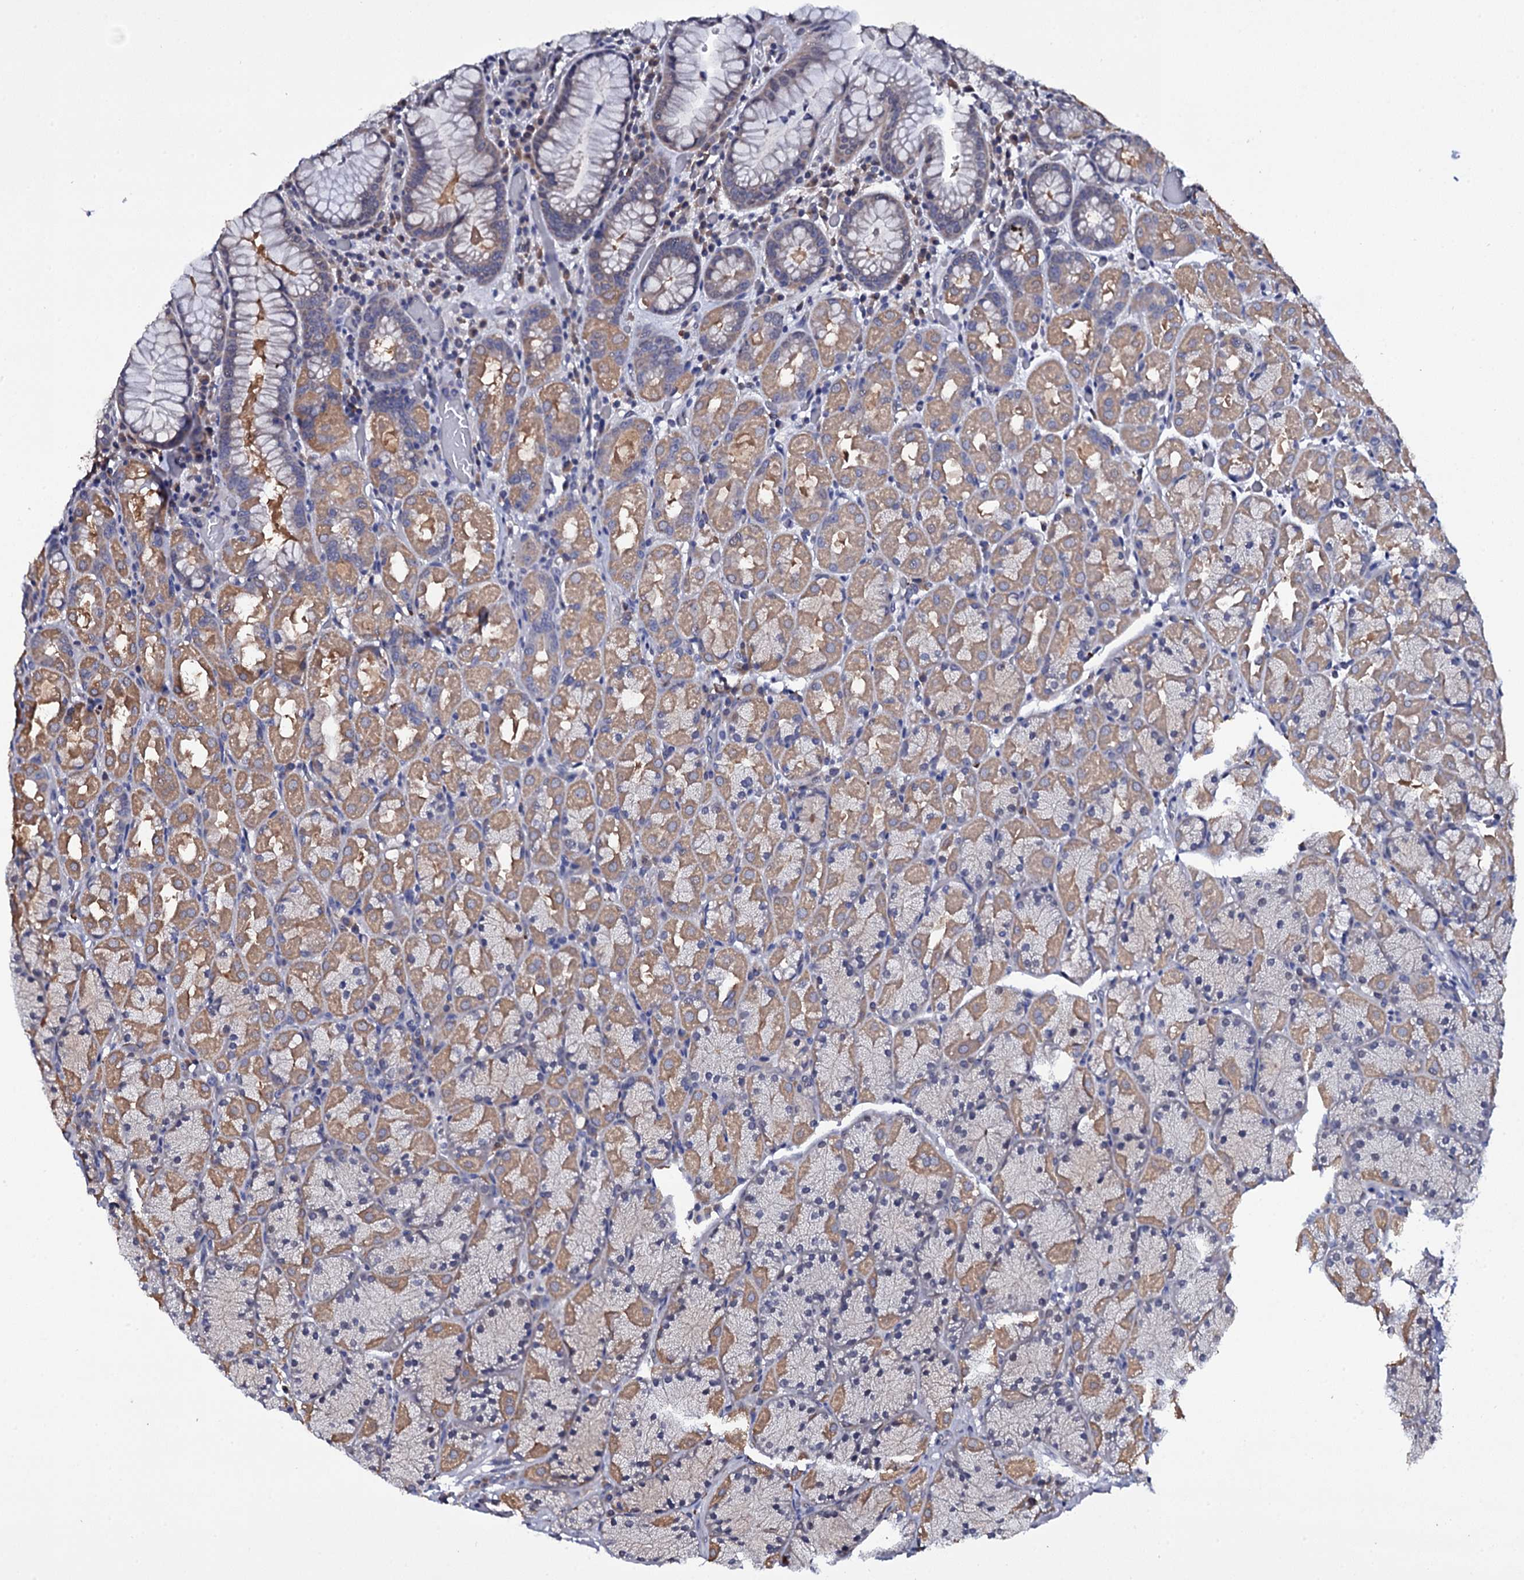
{"staining": {"intensity": "moderate", "quantity": "25%-75%", "location": "cytoplasmic/membranous"}, "tissue": "stomach", "cell_type": "Glandular cells", "image_type": "normal", "snomed": [{"axis": "morphology", "description": "Normal tissue, NOS"}, {"axis": "topography", "description": "Stomach, upper"}, {"axis": "topography", "description": "Stomach, lower"}], "caption": "Protein analysis of unremarkable stomach shows moderate cytoplasmic/membranous expression in about 25%-75% of glandular cells.", "gene": "GAREM1", "patient": {"sex": "male", "age": 80}}